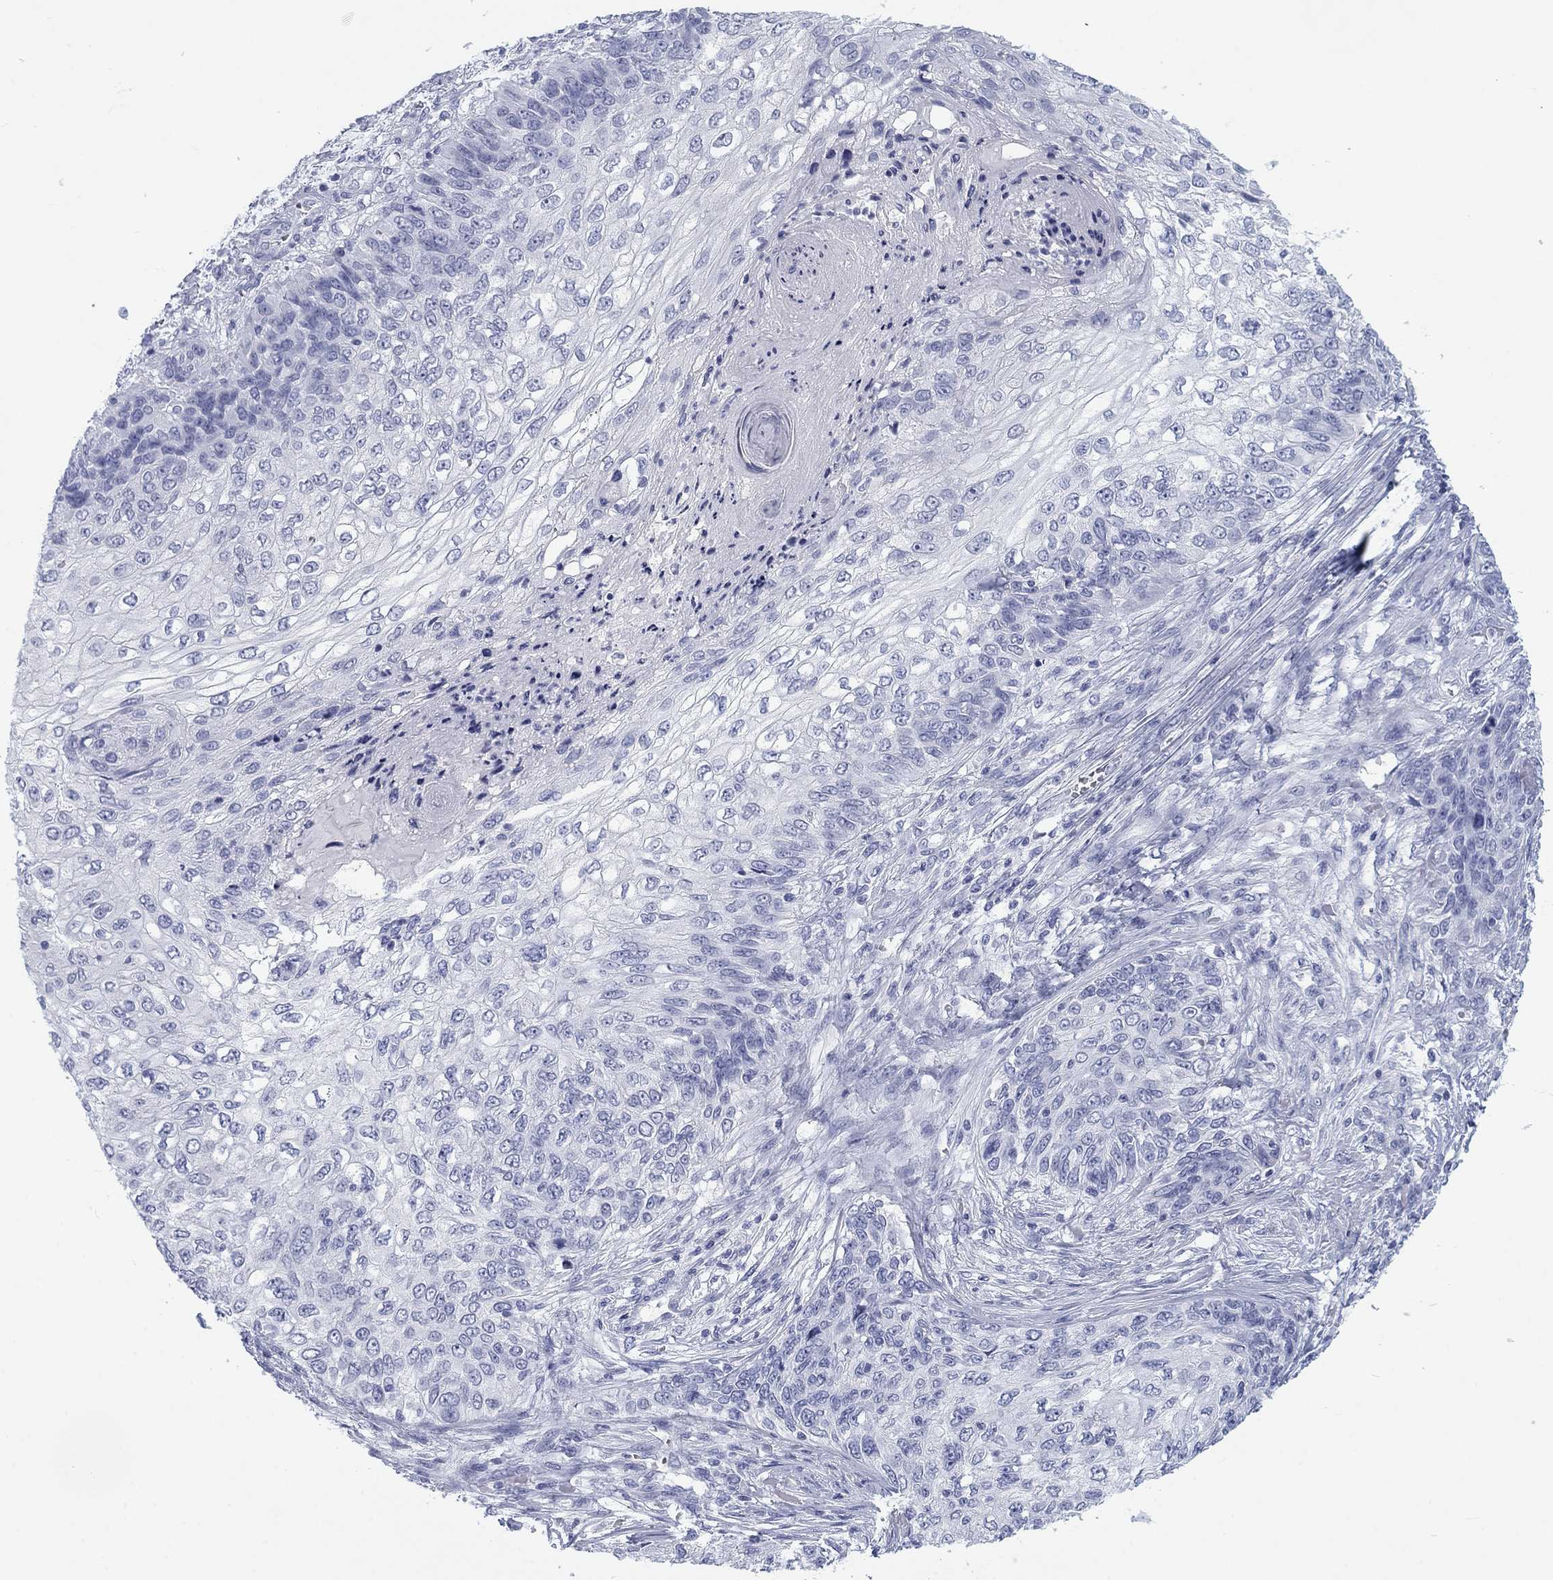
{"staining": {"intensity": "negative", "quantity": "none", "location": "none"}, "tissue": "skin cancer", "cell_type": "Tumor cells", "image_type": "cancer", "snomed": [{"axis": "morphology", "description": "Squamous cell carcinoma, NOS"}, {"axis": "topography", "description": "Skin"}], "caption": "High power microscopy image of an IHC micrograph of squamous cell carcinoma (skin), revealing no significant staining in tumor cells. (DAB (3,3'-diaminobenzidine) immunohistochemistry visualized using brightfield microscopy, high magnification).", "gene": "CALB1", "patient": {"sex": "male", "age": 92}}